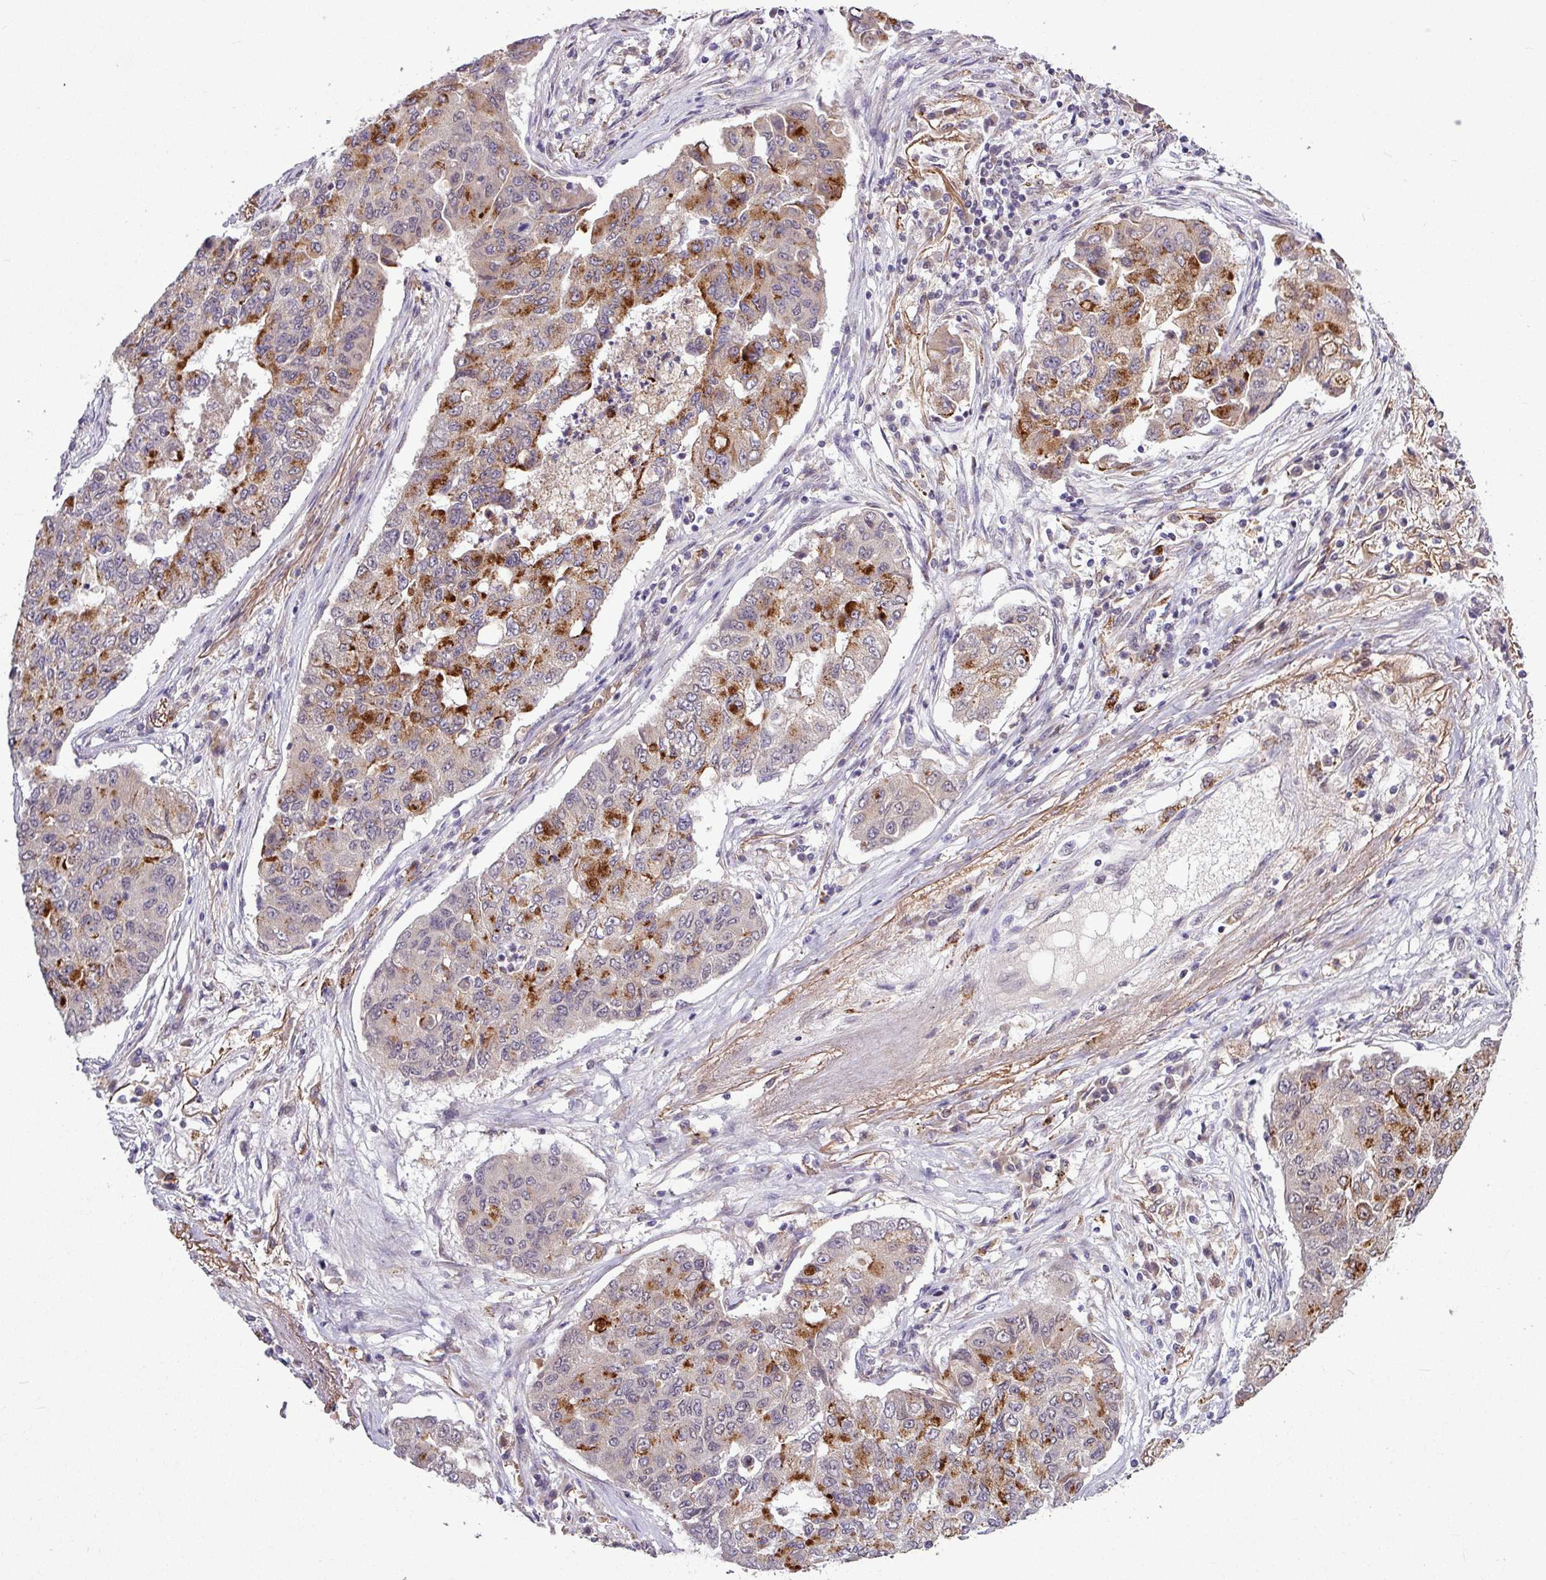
{"staining": {"intensity": "strong", "quantity": "<25%", "location": "cytoplasmic/membranous"}, "tissue": "lung cancer", "cell_type": "Tumor cells", "image_type": "cancer", "snomed": [{"axis": "morphology", "description": "Squamous cell carcinoma, NOS"}, {"axis": "topography", "description": "Lung"}], "caption": "Brown immunohistochemical staining in squamous cell carcinoma (lung) displays strong cytoplasmic/membranous positivity in about <25% of tumor cells. Immunohistochemistry (ihc) stains the protein of interest in brown and the nuclei are stained blue.", "gene": "SKIC2", "patient": {"sex": "male", "age": 74}}